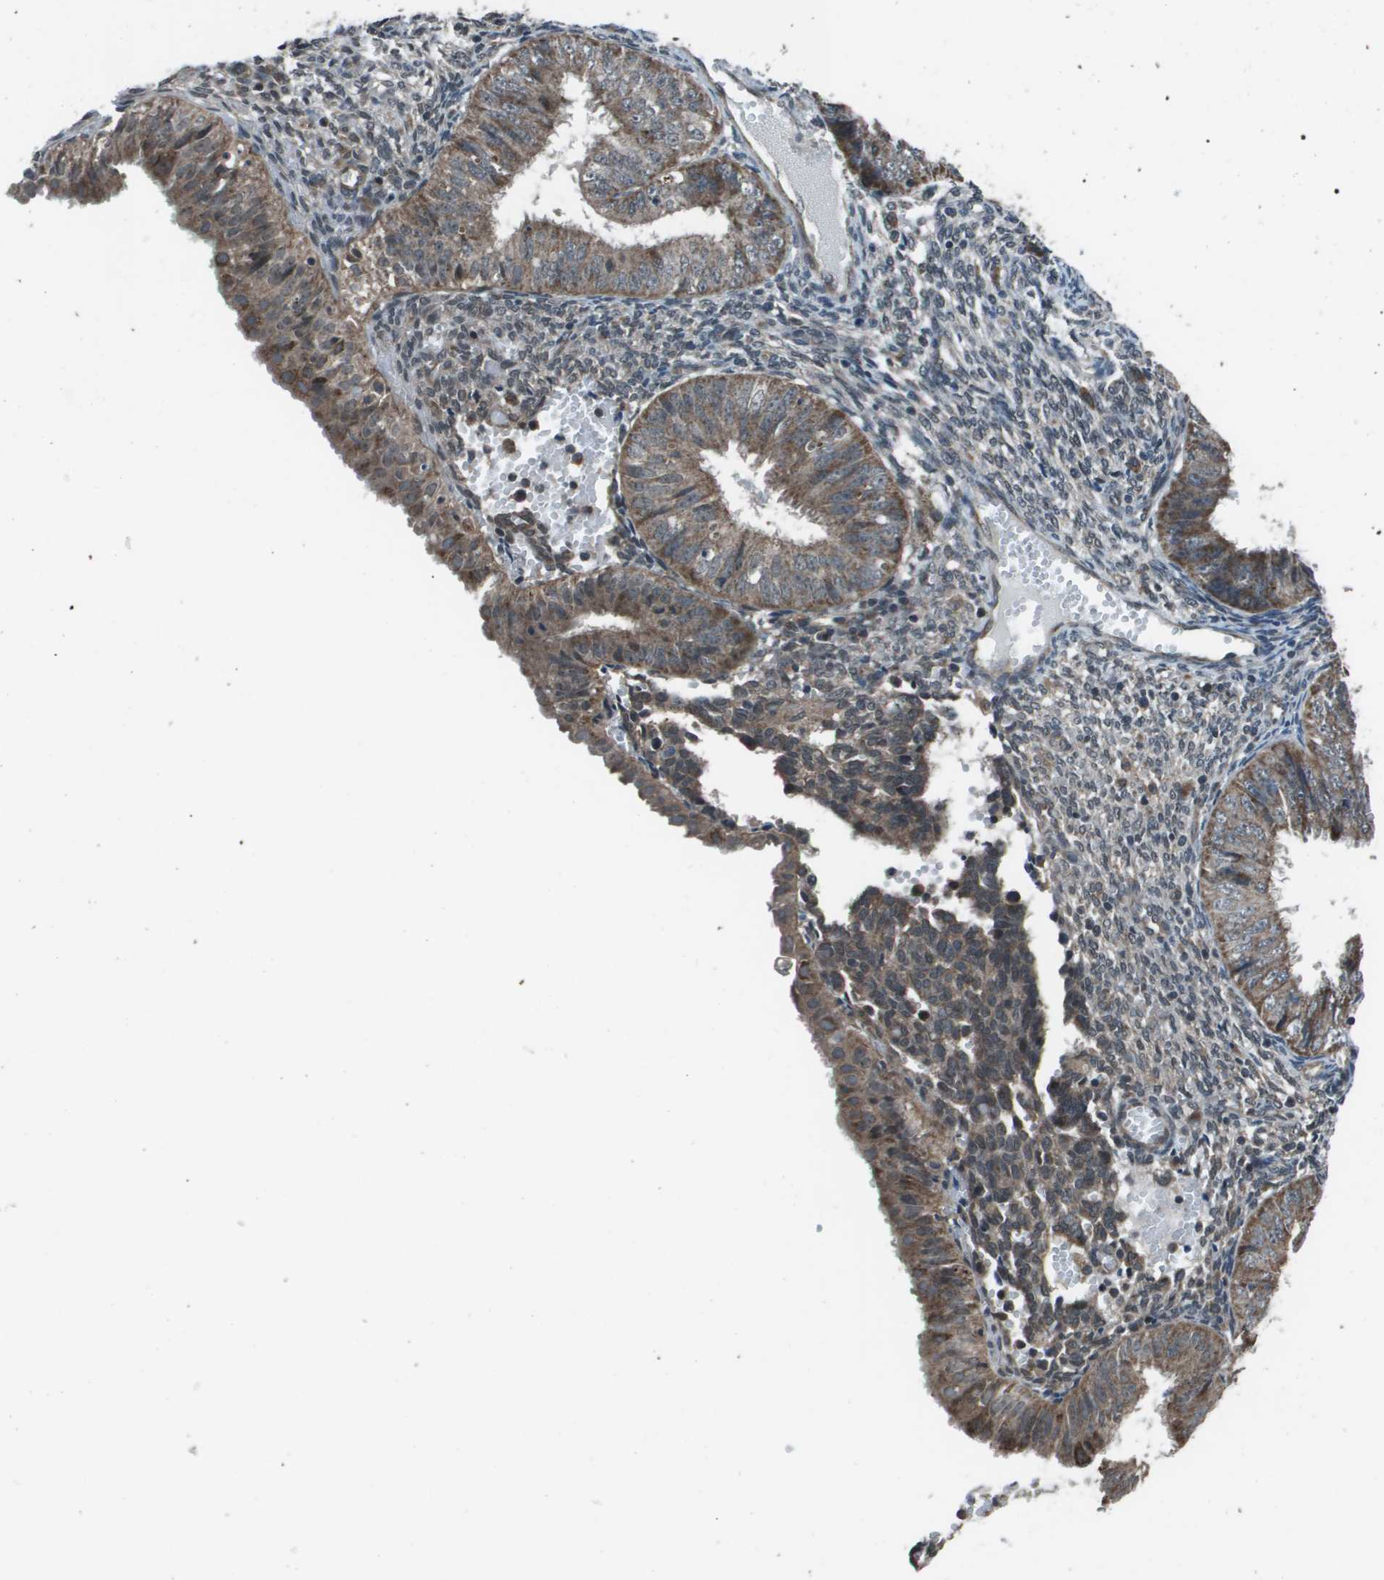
{"staining": {"intensity": "moderate", "quantity": ">75%", "location": "cytoplasmic/membranous"}, "tissue": "endometrial cancer", "cell_type": "Tumor cells", "image_type": "cancer", "snomed": [{"axis": "morphology", "description": "Normal tissue, NOS"}, {"axis": "morphology", "description": "Adenocarcinoma, NOS"}, {"axis": "topography", "description": "Endometrium"}], "caption": "Approximately >75% of tumor cells in adenocarcinoma (endometrial) show moderate cytoplasmic/membranous protein expression as visualized by brown immunohistochemical staining.", "gene": "PPFIA1", "patient": {"sex": "female", "age": 53}}